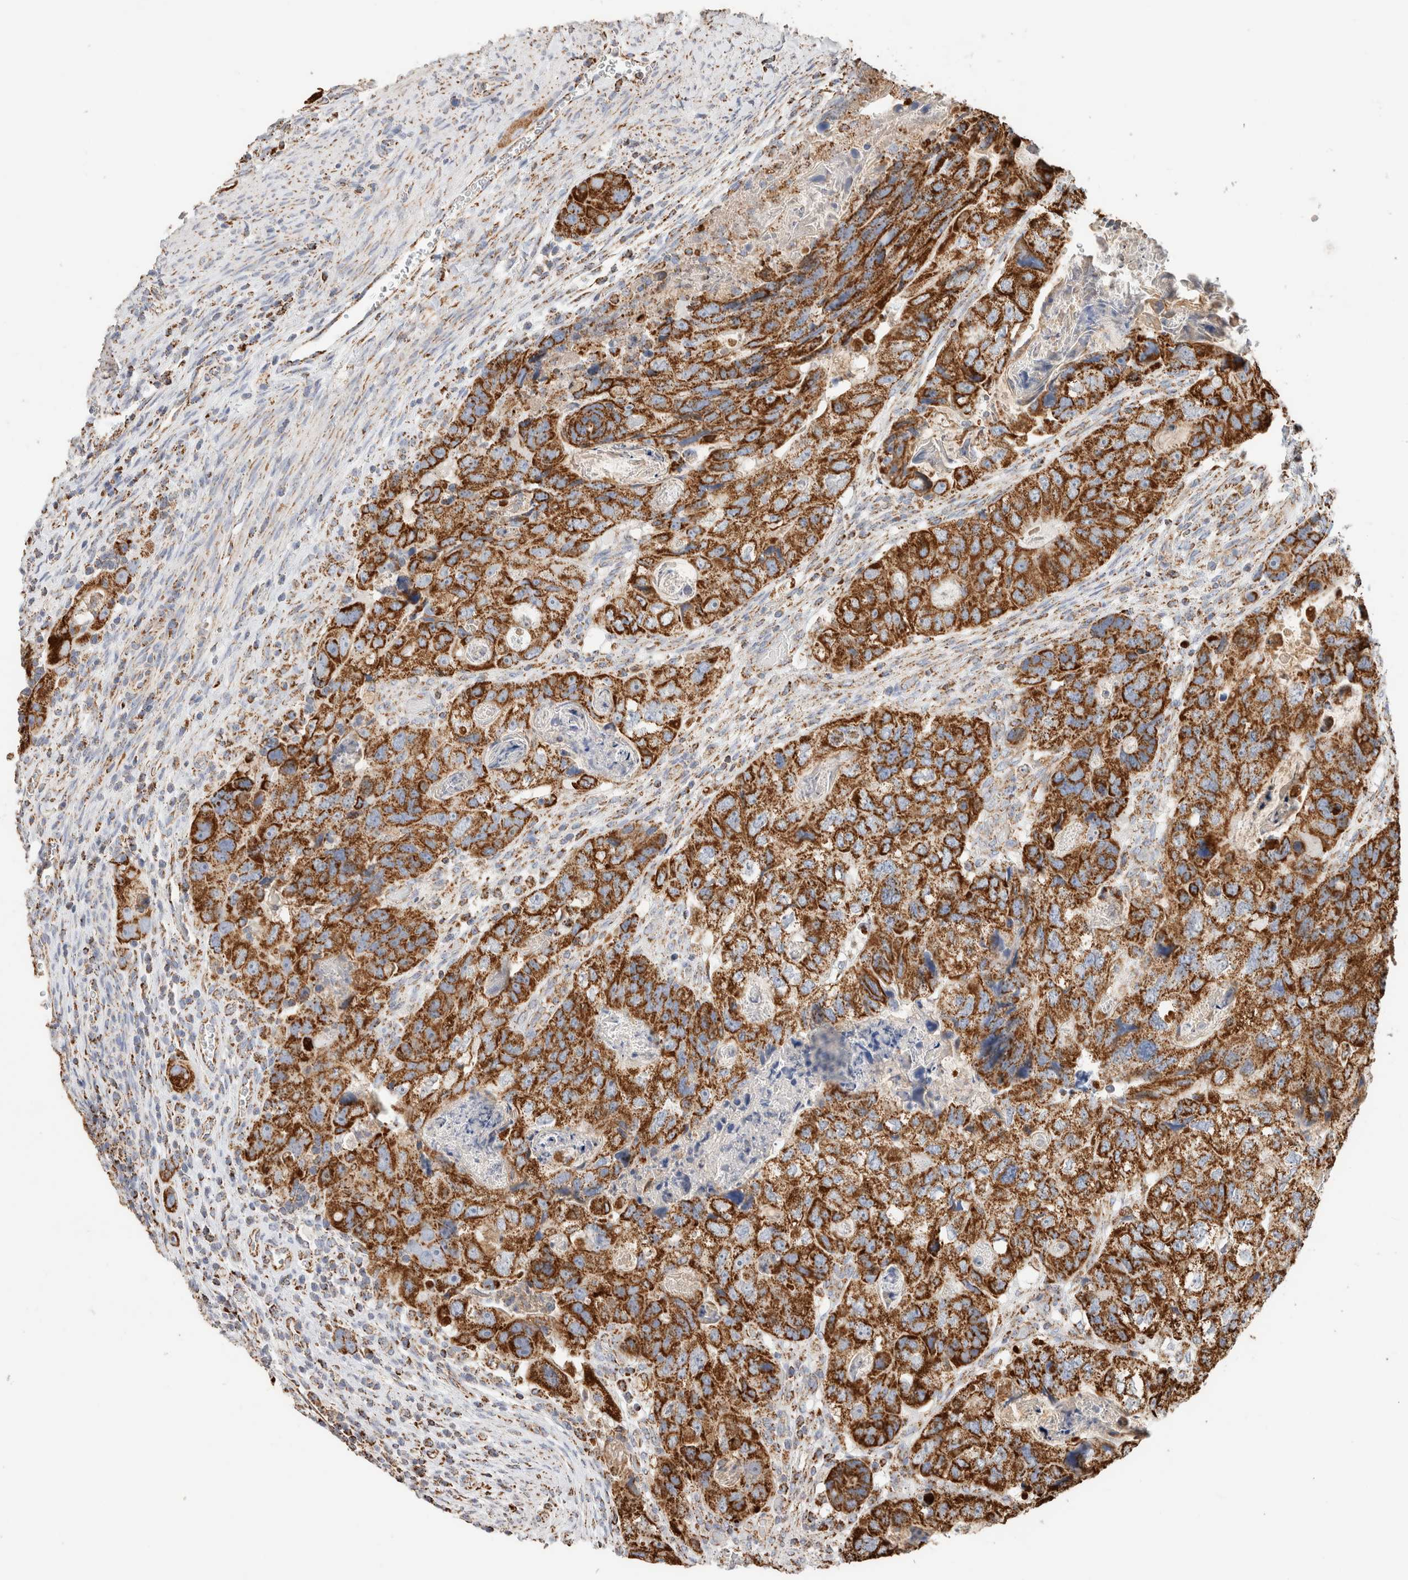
{"staining": {"intensity": "strong", "quantity": ">75%", "location": "cytoplasmic/membranous"}, "tissue": "colorectal cancer", "cell_type": "Tumor cells", "image_type": "cancer", "snomed": [{"axis": "morphology", "description": "Adenocarcinoma, NOS"}, {"axis": "topography", "description": "Rectum"}], "caption": "Immunohistochemistry (IHC) (DAB) staining of colorectal cancer (adenocarcinoma) shows strong cytoplasmic/membranous protein positivity in approximately >75% of tumor cells. (Brightfield microscopy of DAB IHC at high magnification).", "gene": "C1QBP", "patient": {"sex": "male", "age": 59}}